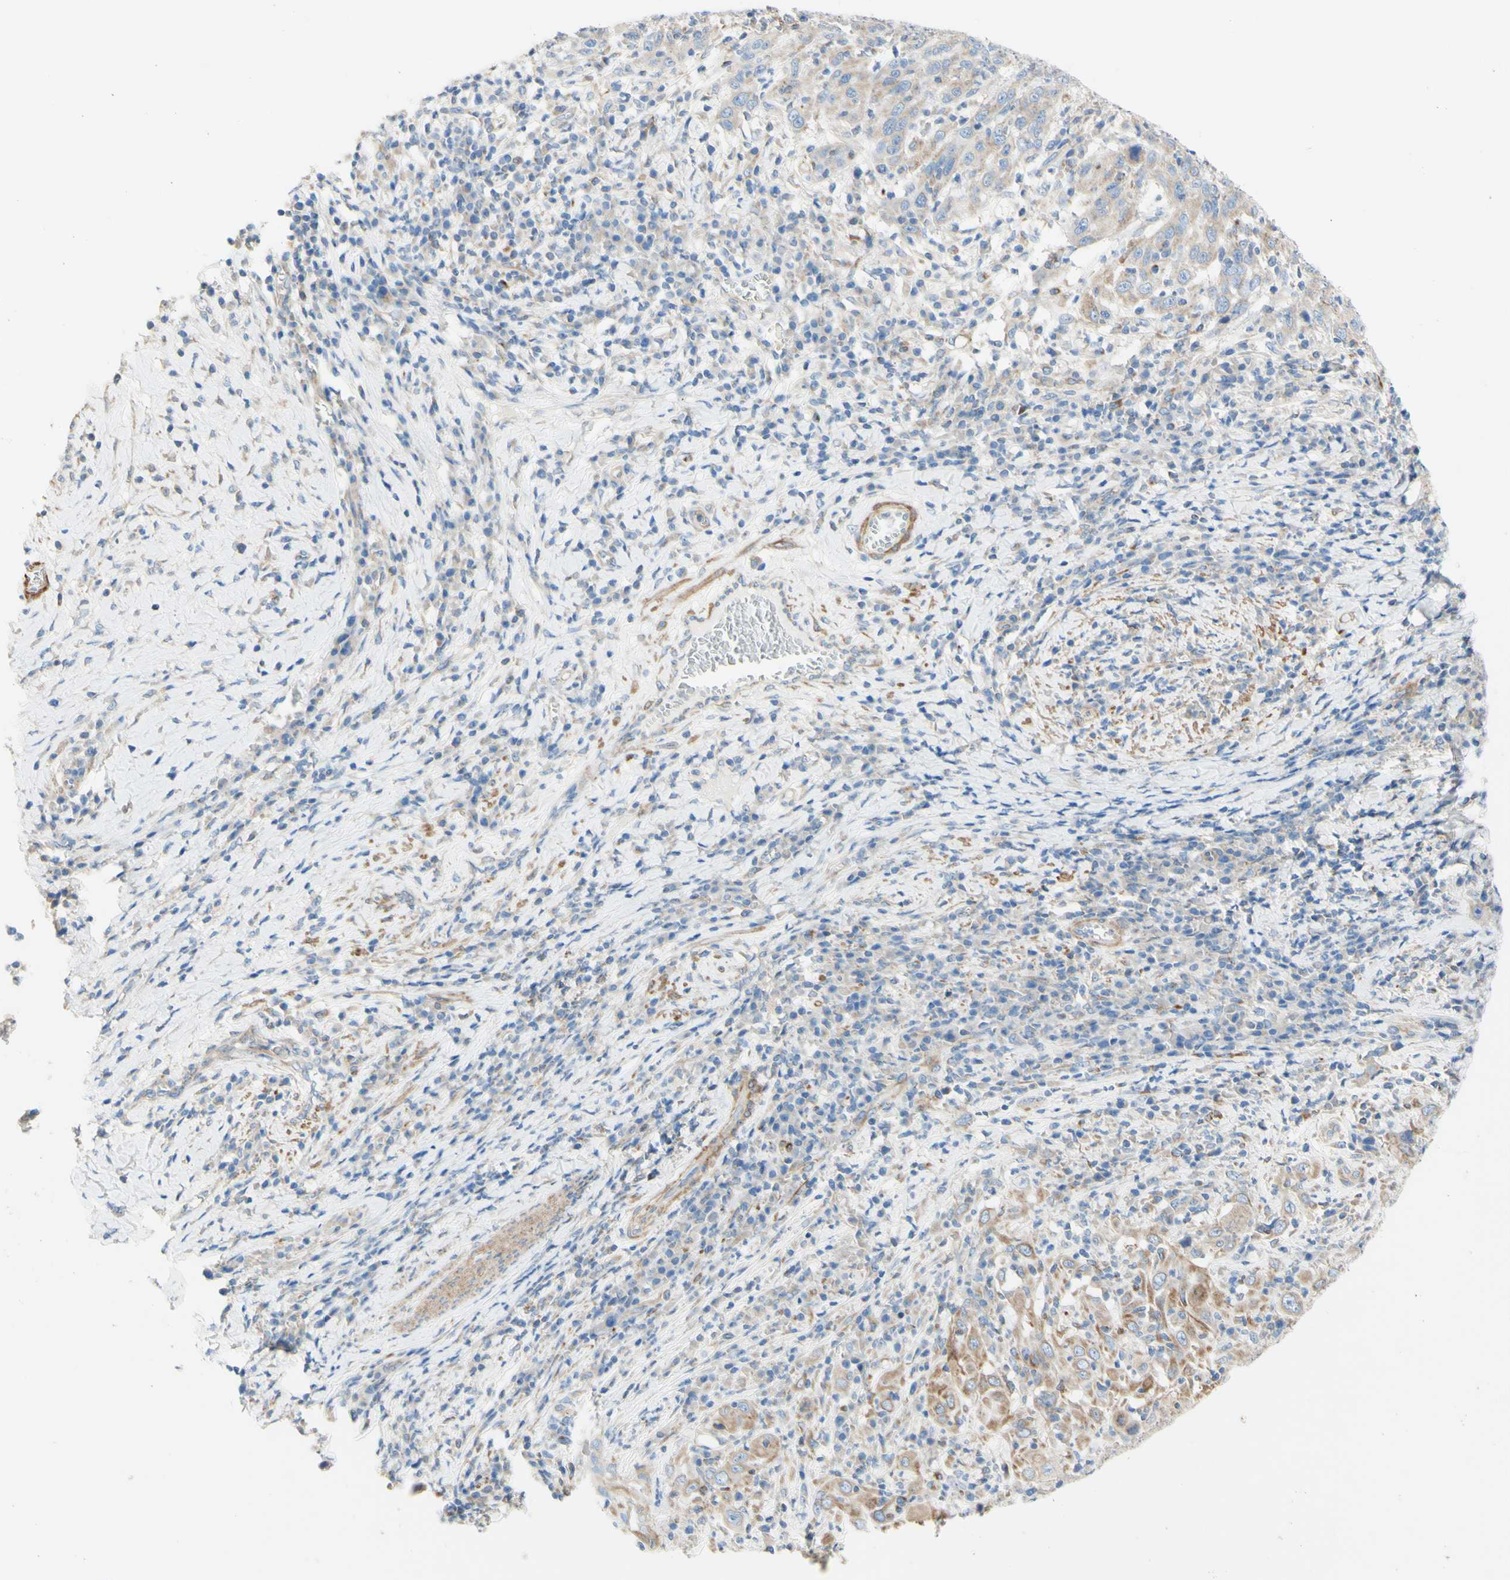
{"staining": {"intensity": "weak", "quantity": "25%-75%", "location": "cytoplasmic/membranous"}, "tissue": "cervical cancer", "cell_type": "Tumor cells", "image_type": "cancer", "snomed": [{"axis": "morphology", "description": "Squamous cell carcinoma, NOS"}, {"axis": "topography", "description": "Cervix"}], "caption": "A histopathology image of squamous cell carcinoma (cervical) stained for a protein reveals weak cytoplasmic/membranous brown staining in tumor cells.", "gene": "RETREG2", "patient": {"sex": "female", "age": 46}}